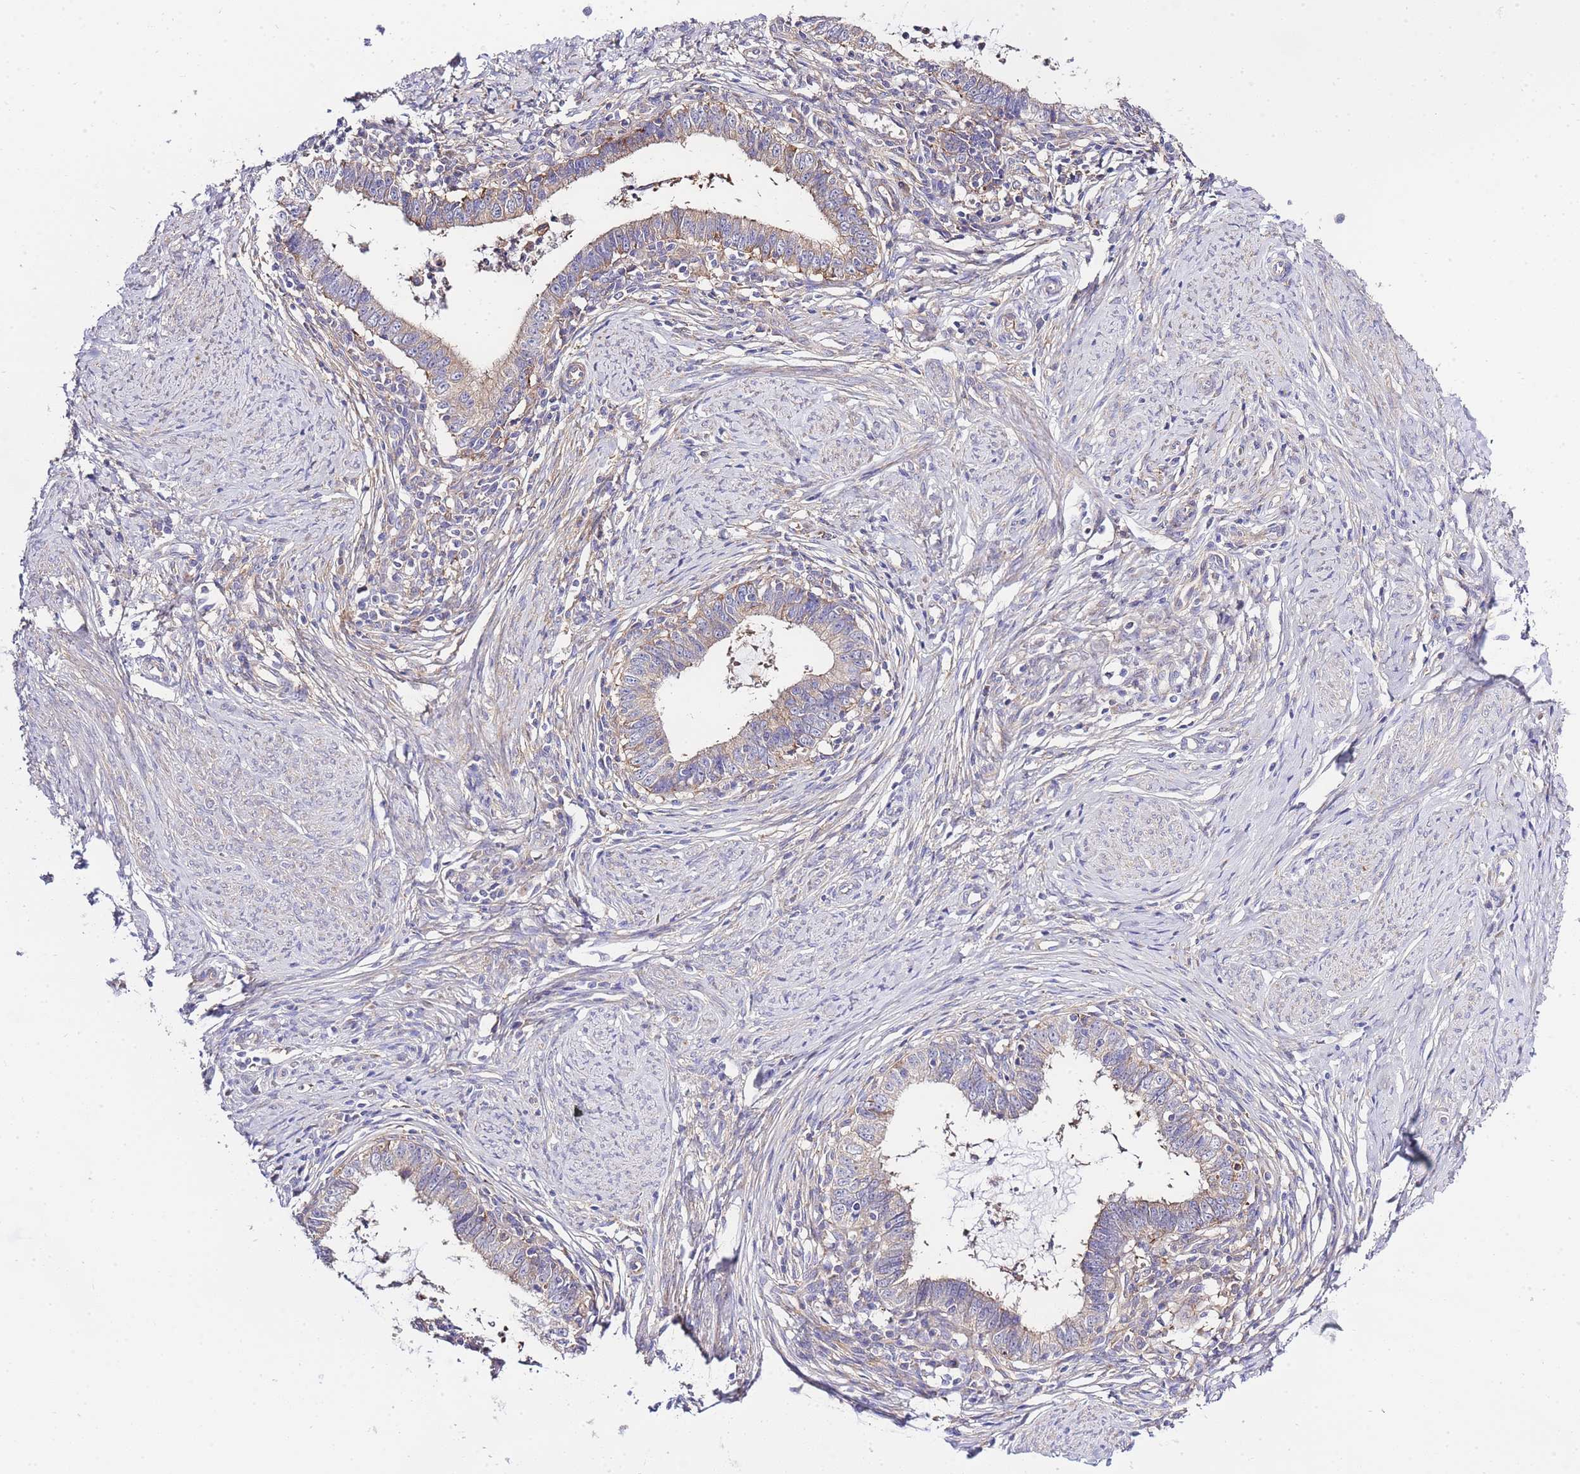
{"staining": {"intensity": "moderate", "quantity": "25%-75%", "location": "cytoplasmic/membranous"}, "tissue": "cervical cancer", "cell_type": "Tumor cells", "image_type": "cancer", "snomed": [{"axis": "morphology", "description": "Adenocarcinoma, NOS"}, {"axis": "topography", "description": "Cervix"}], "caption": "High-magnification brightfield microscopy of cervical adenocarcinoma stained with DAB (3,3'-diaminobenzidine) (brown) and counterstained with hematoxylin (blue). tumor cells exhibit moderate cytoplasmic/membranous positivity is appreciated in about25%-75% of cells. The protein is stained brown, and the nuclei are stained in blue (DAB (3,3'-diaminobenzidine) IHC with brightfield microscopy, high magnification).", "gene": "INSYN2B", "patient": {"sex": "female", "age": 36}}